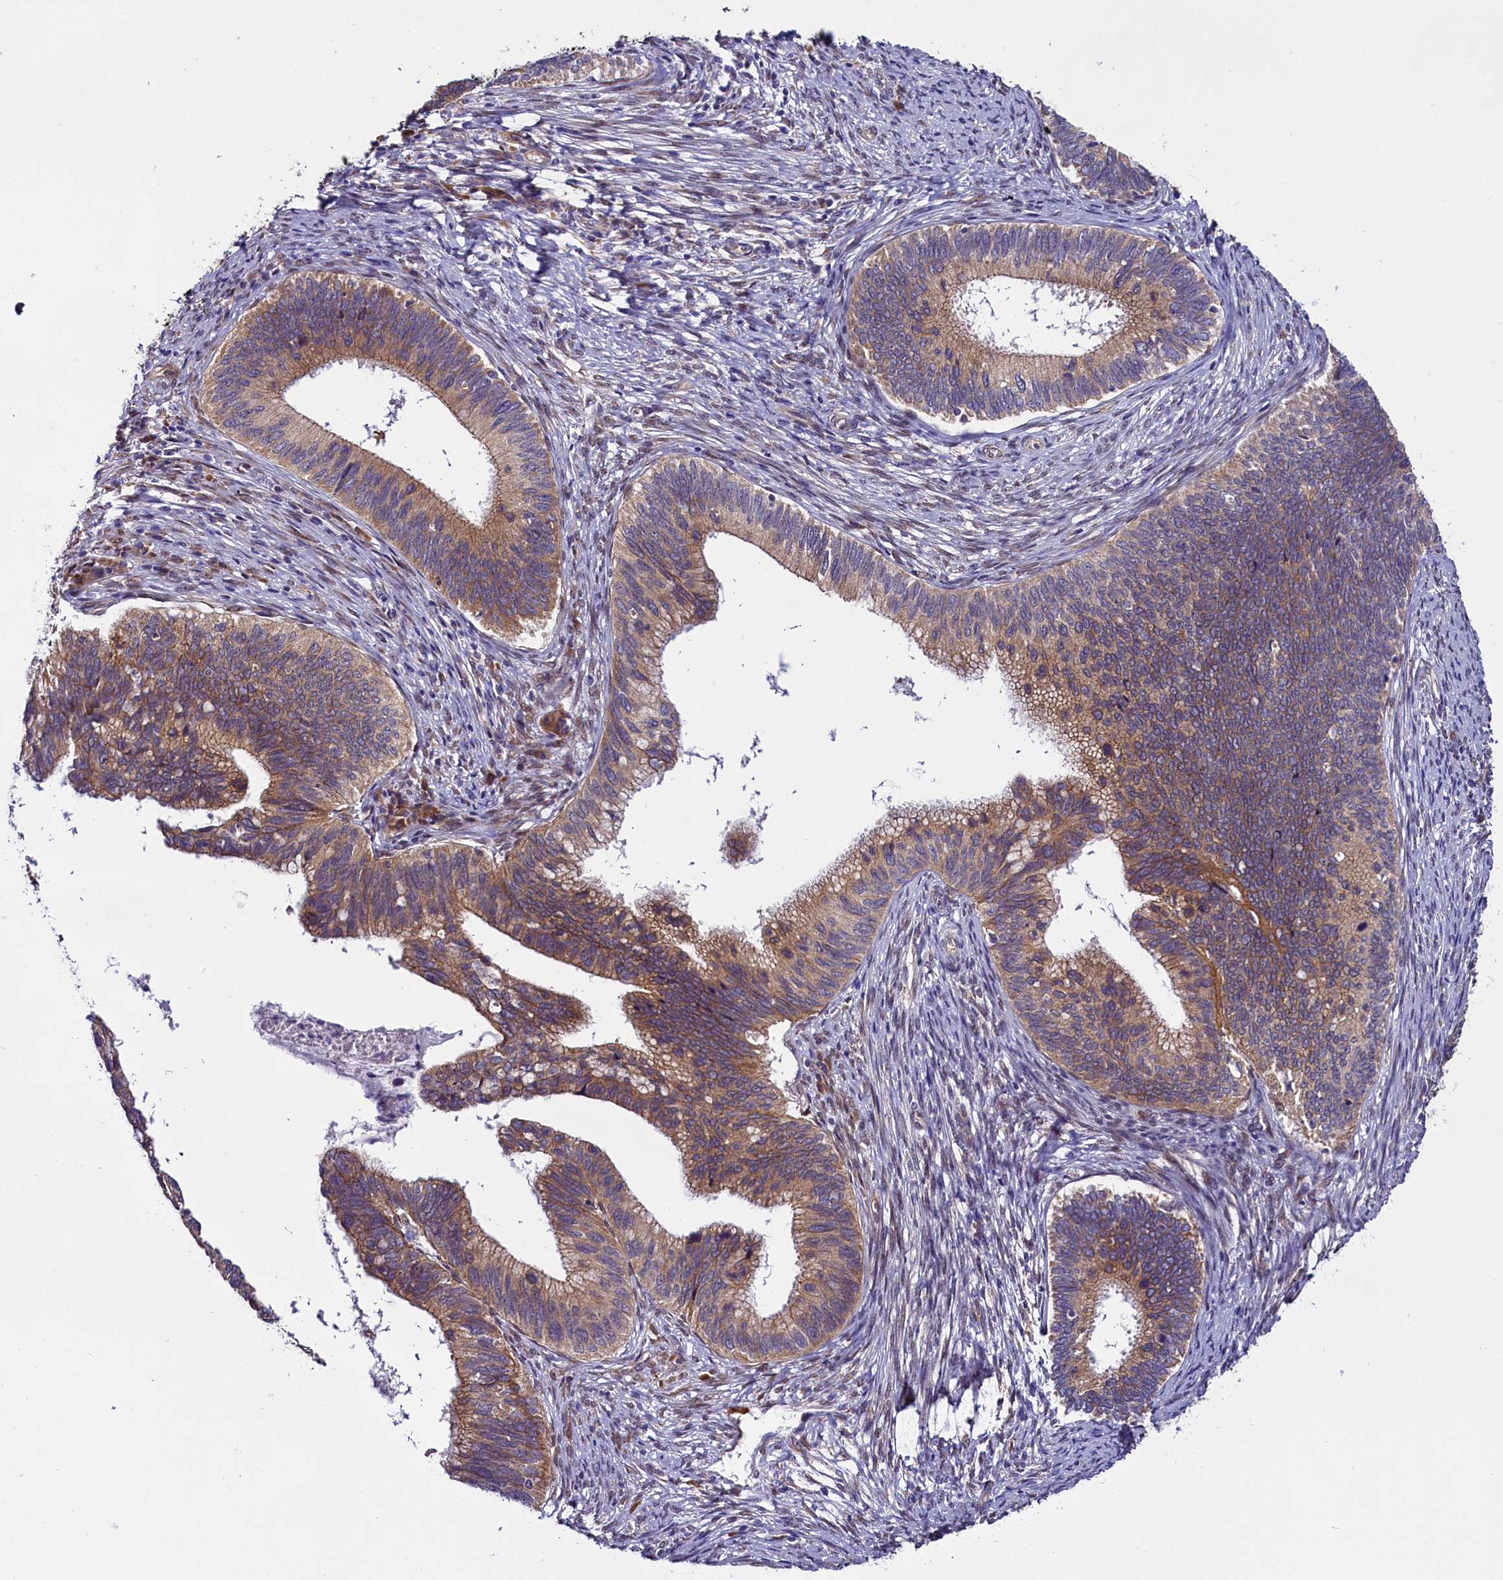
{"staining": {"intensity": "moderate", "quantity": ">75%", "location": "cytoplasmic/membranous"}, "tissue": "cervical cancer", "cell_type": "Tumor cells", "image_type": "cancer", "snomed": [{"axis": "morphology", "description": "Adenocarcinoma, NOS"}, {"axis": "topography", "description": "Cervix"}], "caption": "This image exhibits immunohistochemistry (IHC) staining of human cervical cancer, with medium moderate cytoplasmic/membranous expression in approximately >75% of tumor cells.", "gene": "UACA", "patient": {"sex": "female", "age": 42}}